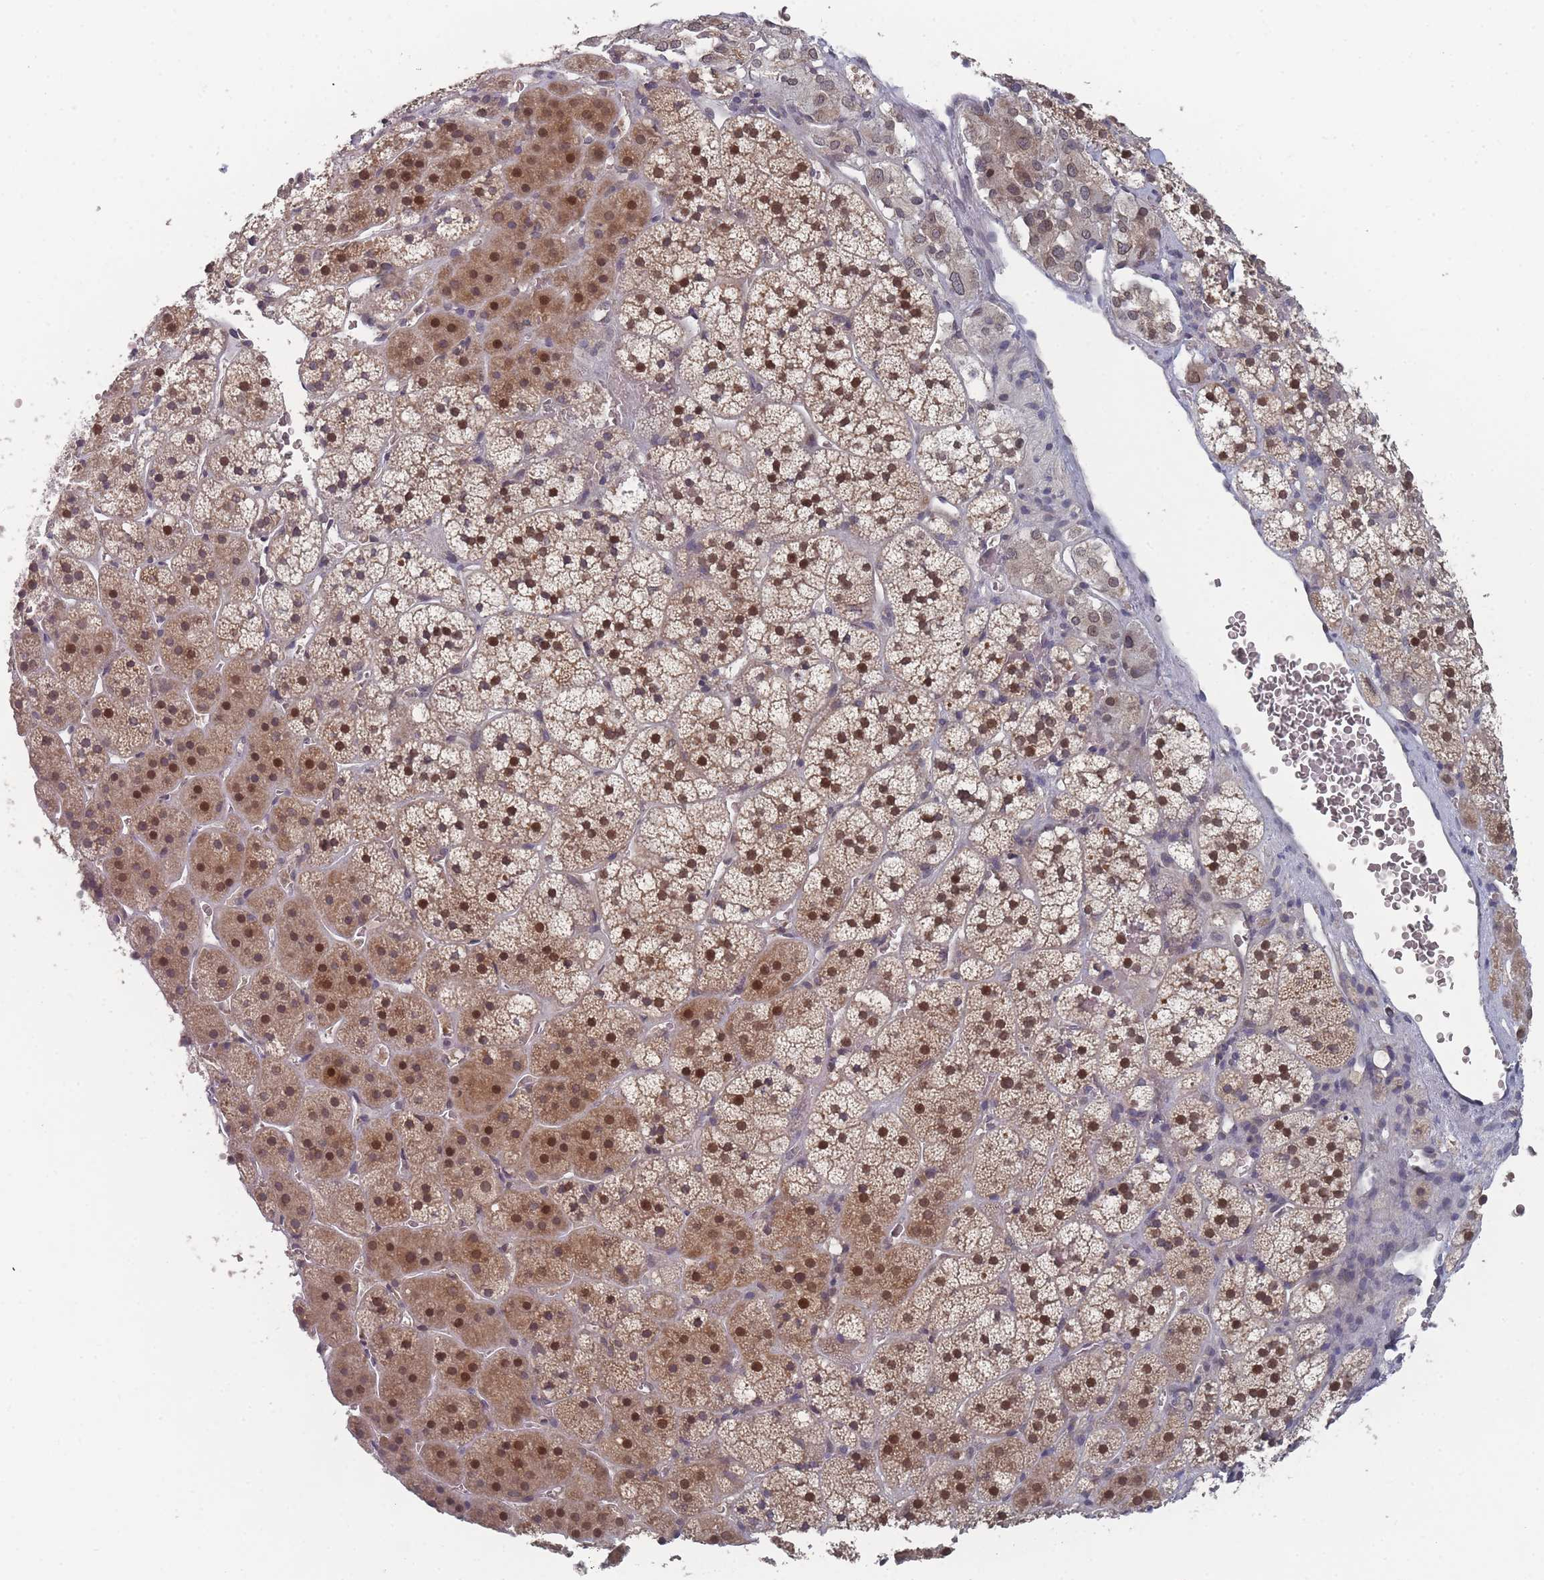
{"staining": {"intensity": "strong", "quantity": "25%-75%", "location": "cytoplasmic/membranous,nuclear"}, "tissue": "adrenal gland", "cell_type": "Glandular cells", "image_type": "normal", "snomed": [{"axis": "morphology", "description": "Normal tissue, NOS"}, {"axis": "topography", "description": "Adrenal gland"}], "caption": "Immunohistochemistry (IHC) of unremarkable human adrenal gland demonstrates high levels of strong cytoplasmic/membranous,nuclear positivity in approximately 25%-75% of glandular cells. (IHC, brightfield microscopy, high magnification).", "gene": "TBC1D25", "patient": {"sex": "female", "age": 44}}